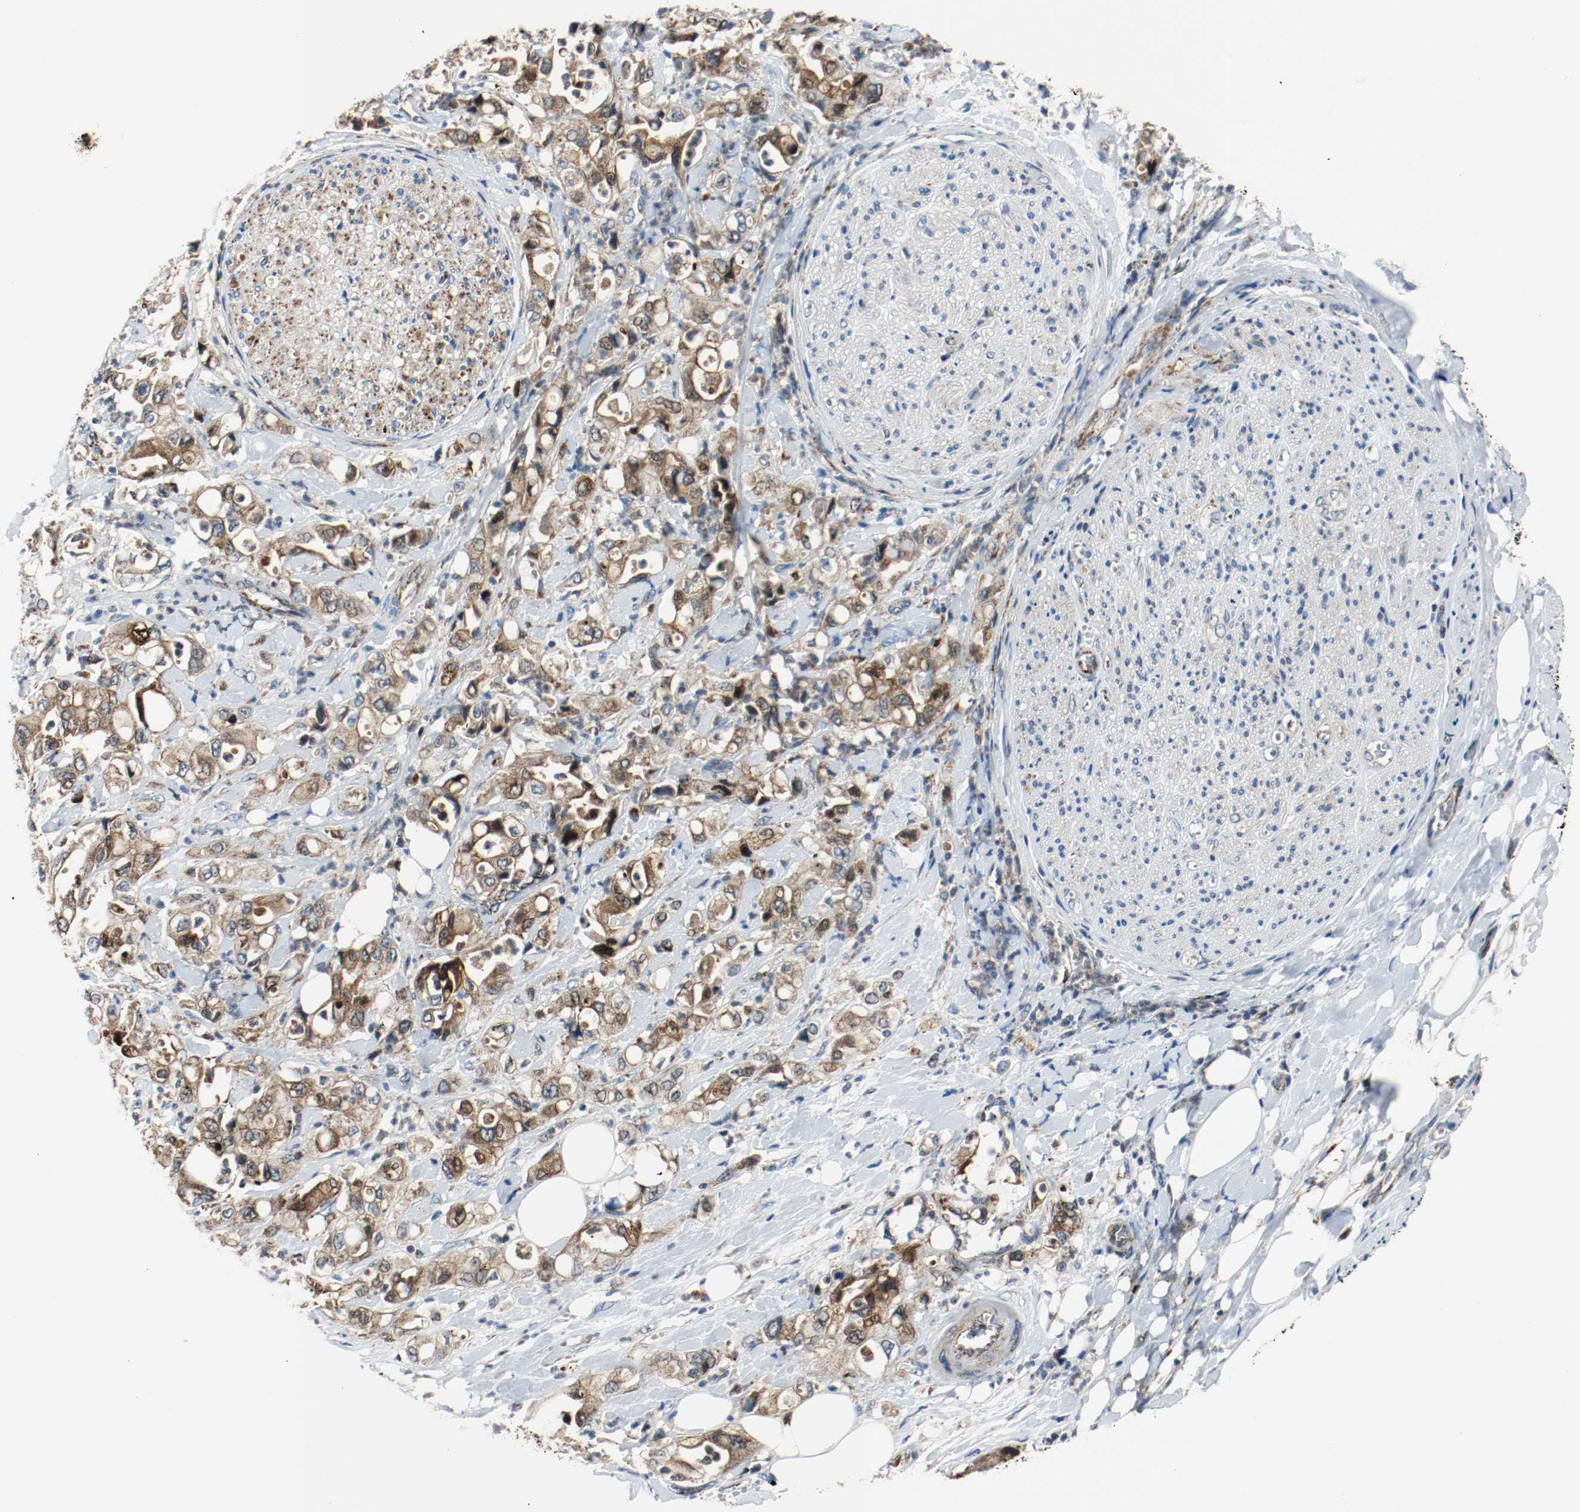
{"staining": {"intensity": "moderate", "quantity": ">75%", "location": "cytoplasmic/membranous,nuclear"}, "tissue": "pancreatic cancer", "cell_type": "Tumor cells", "image_type": "cancer", "snomed": [{"axis": "morphology", "description": "Adenocarcinoma, NOS"}, {"axis": "topography", "description": "Pancreas"}], "caption": "There is medium levels of moderate cytoplasmic/membranous and nuclear expression in tumor cells of pancreatic cancer (adenocarcinoma), as demonstrated by immunohistochemical staining (brown color).", "gene": "TXNRD1", "patient": {"sex": "male", "age": 70}}